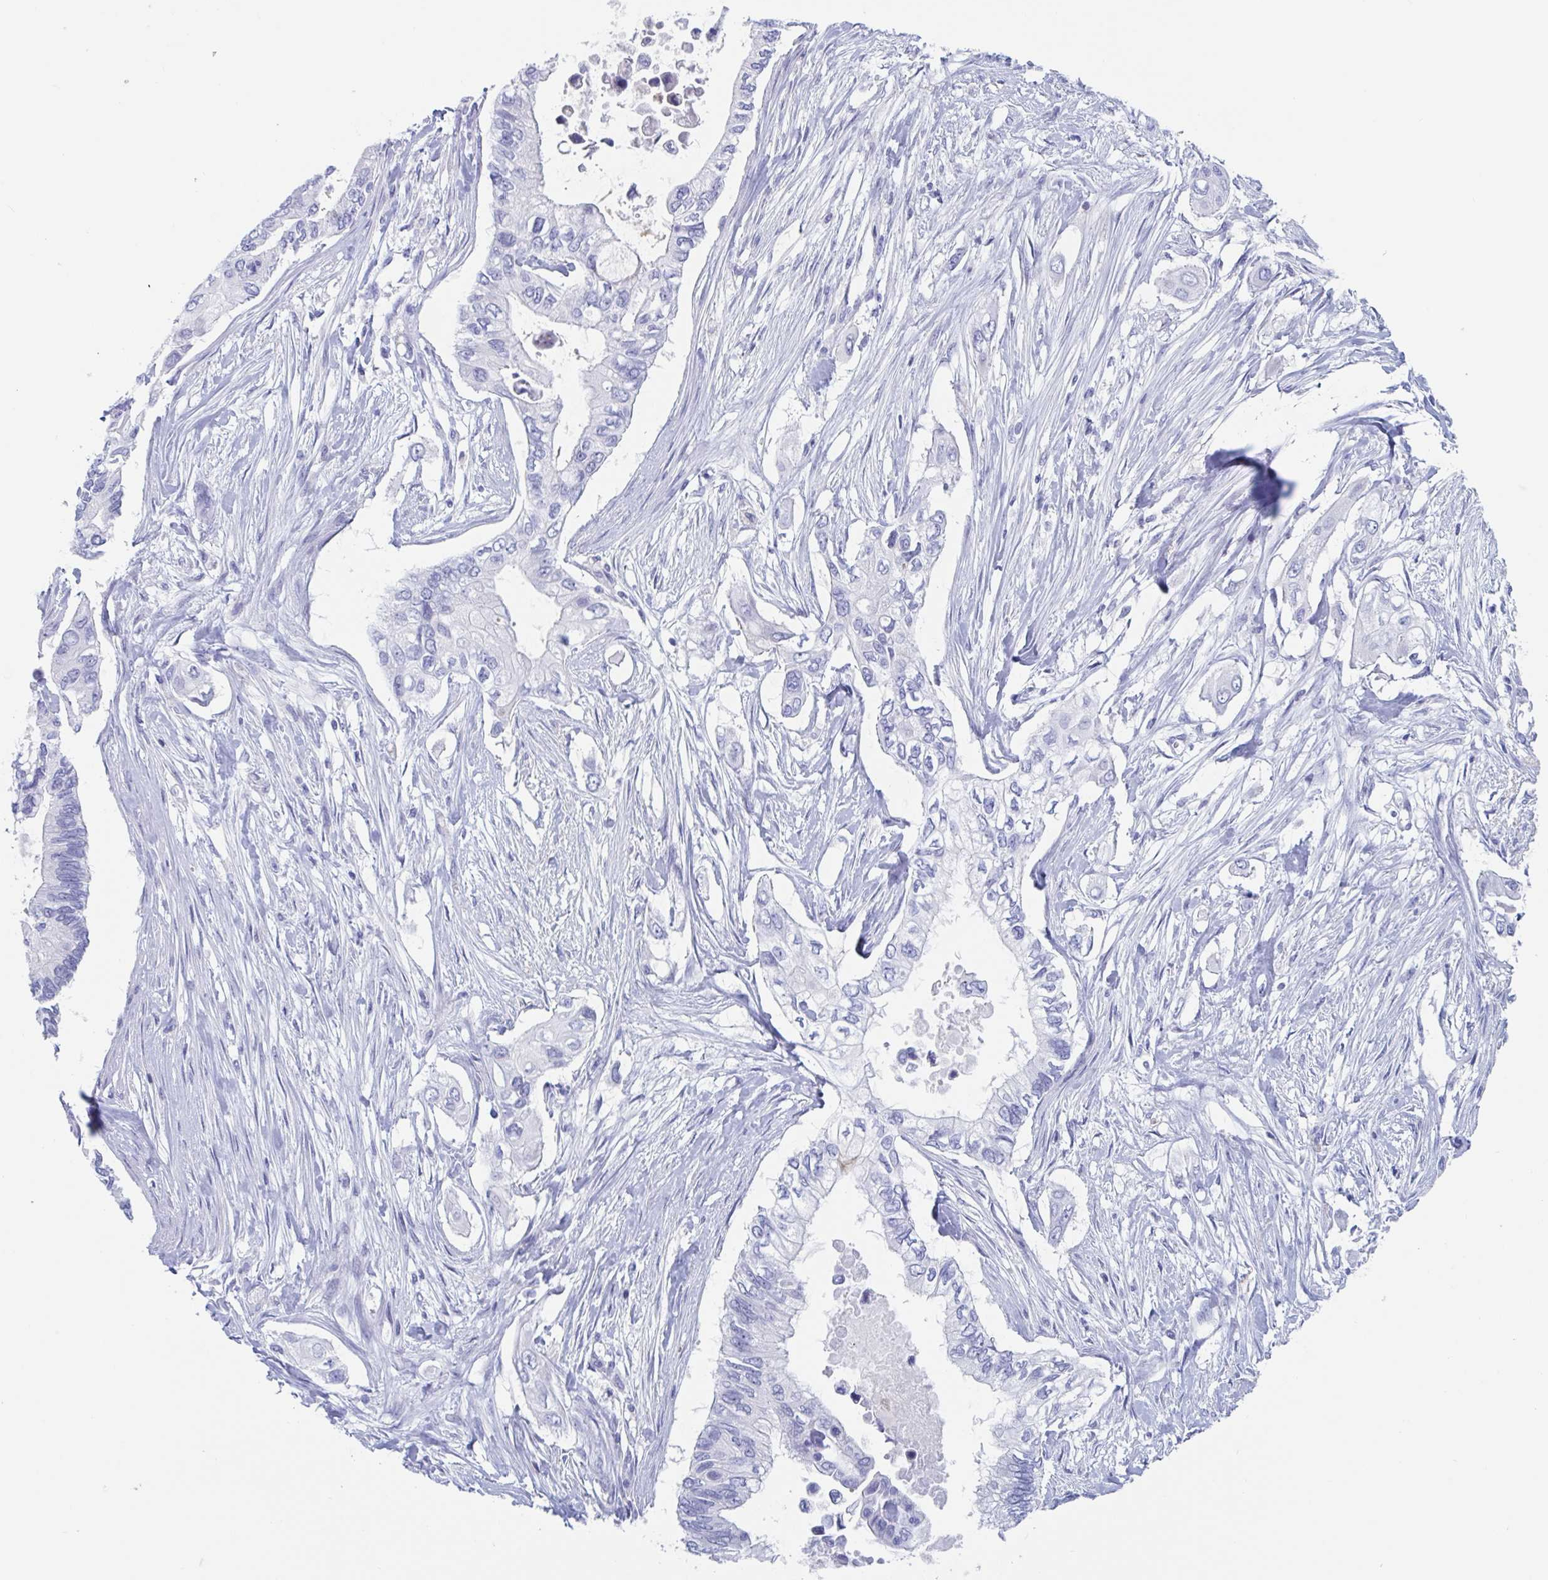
{"staining": {"intensity": "negative", "quantity": "none", "location": "none"}, "tissue": "pancreatic cancer", "cell_type": "Tumor cells", "image_type": "cancer", "snomed": [{"axis": "morphology", "description": "Adenocarcinoma, NOS"}, {"axis": "topography", "description": "Pancreas"}], "caption": "This is an immunohistochemistry histopathology image of pancreatic cancer. There is no positivity in tumor cells.", "gene": "DPEP3", "patient": {"sex": "female", "age": 63}}